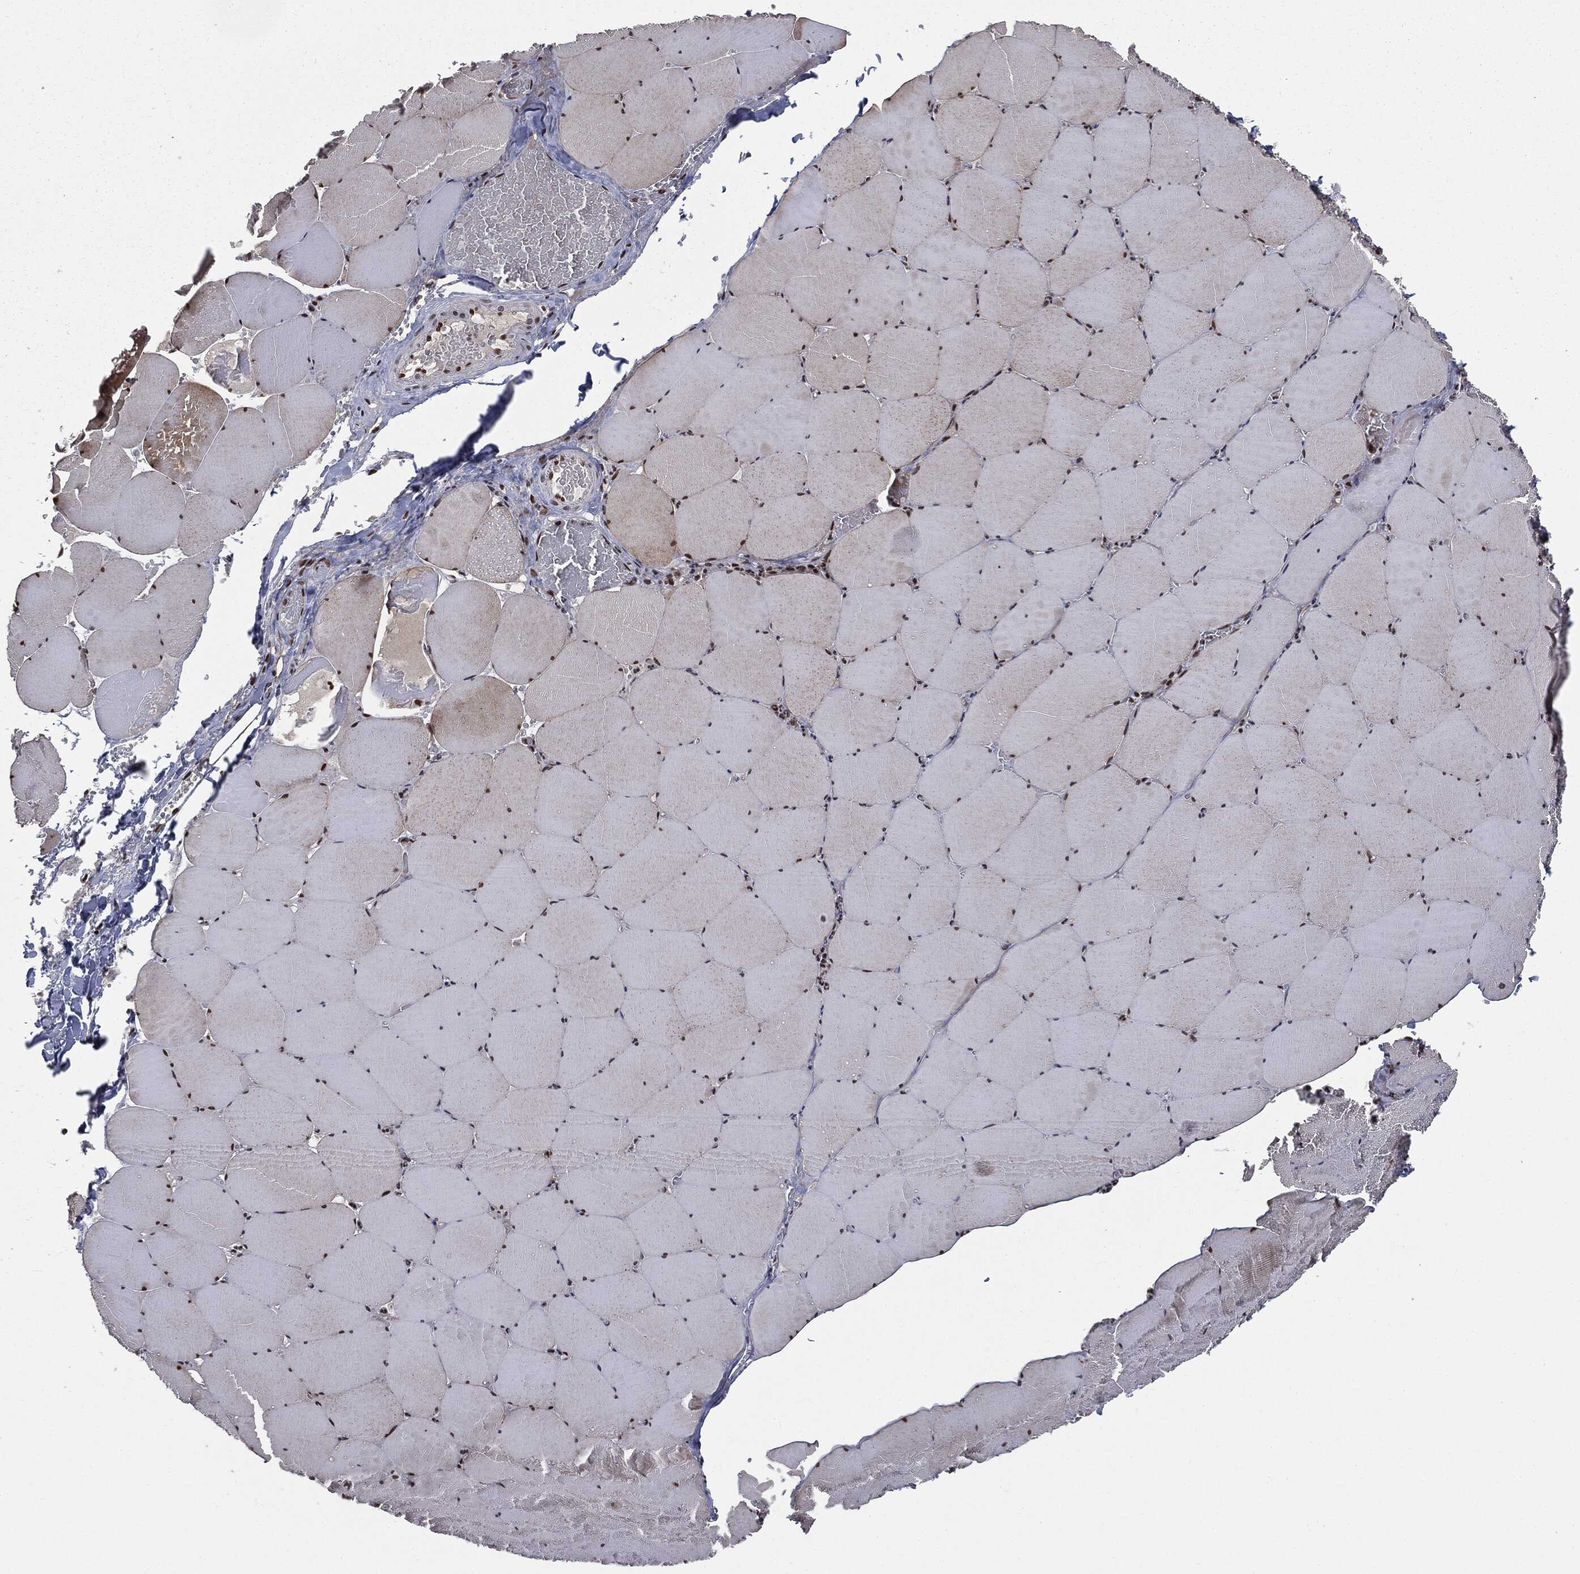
{"staining": {"intensity": "strong", "quantity": ">75%", "location": "nuclear"}, "tissue": "skeletal muscle", "cell_type": "Myocytes", "image_type": "normal", "snomed": [{"axis": "morphology", "description": "Normal tissue, NOS"}, {"axis": "morphology", "description": "Malignant melanoma, Metastatic site"}, {"axis": "topography", "description": "Skeletal muscle"}], "caption": "Protein staining by immunohistochemistry (IHC) shows strong nuclear positivity in approximately >75% of myocytes in benign skeletal muscle. (DAB = brown stain, brightfield microscopy at high magnification).", "gene": "DPH2", "patient": {"sex": "male", "age": 50}}